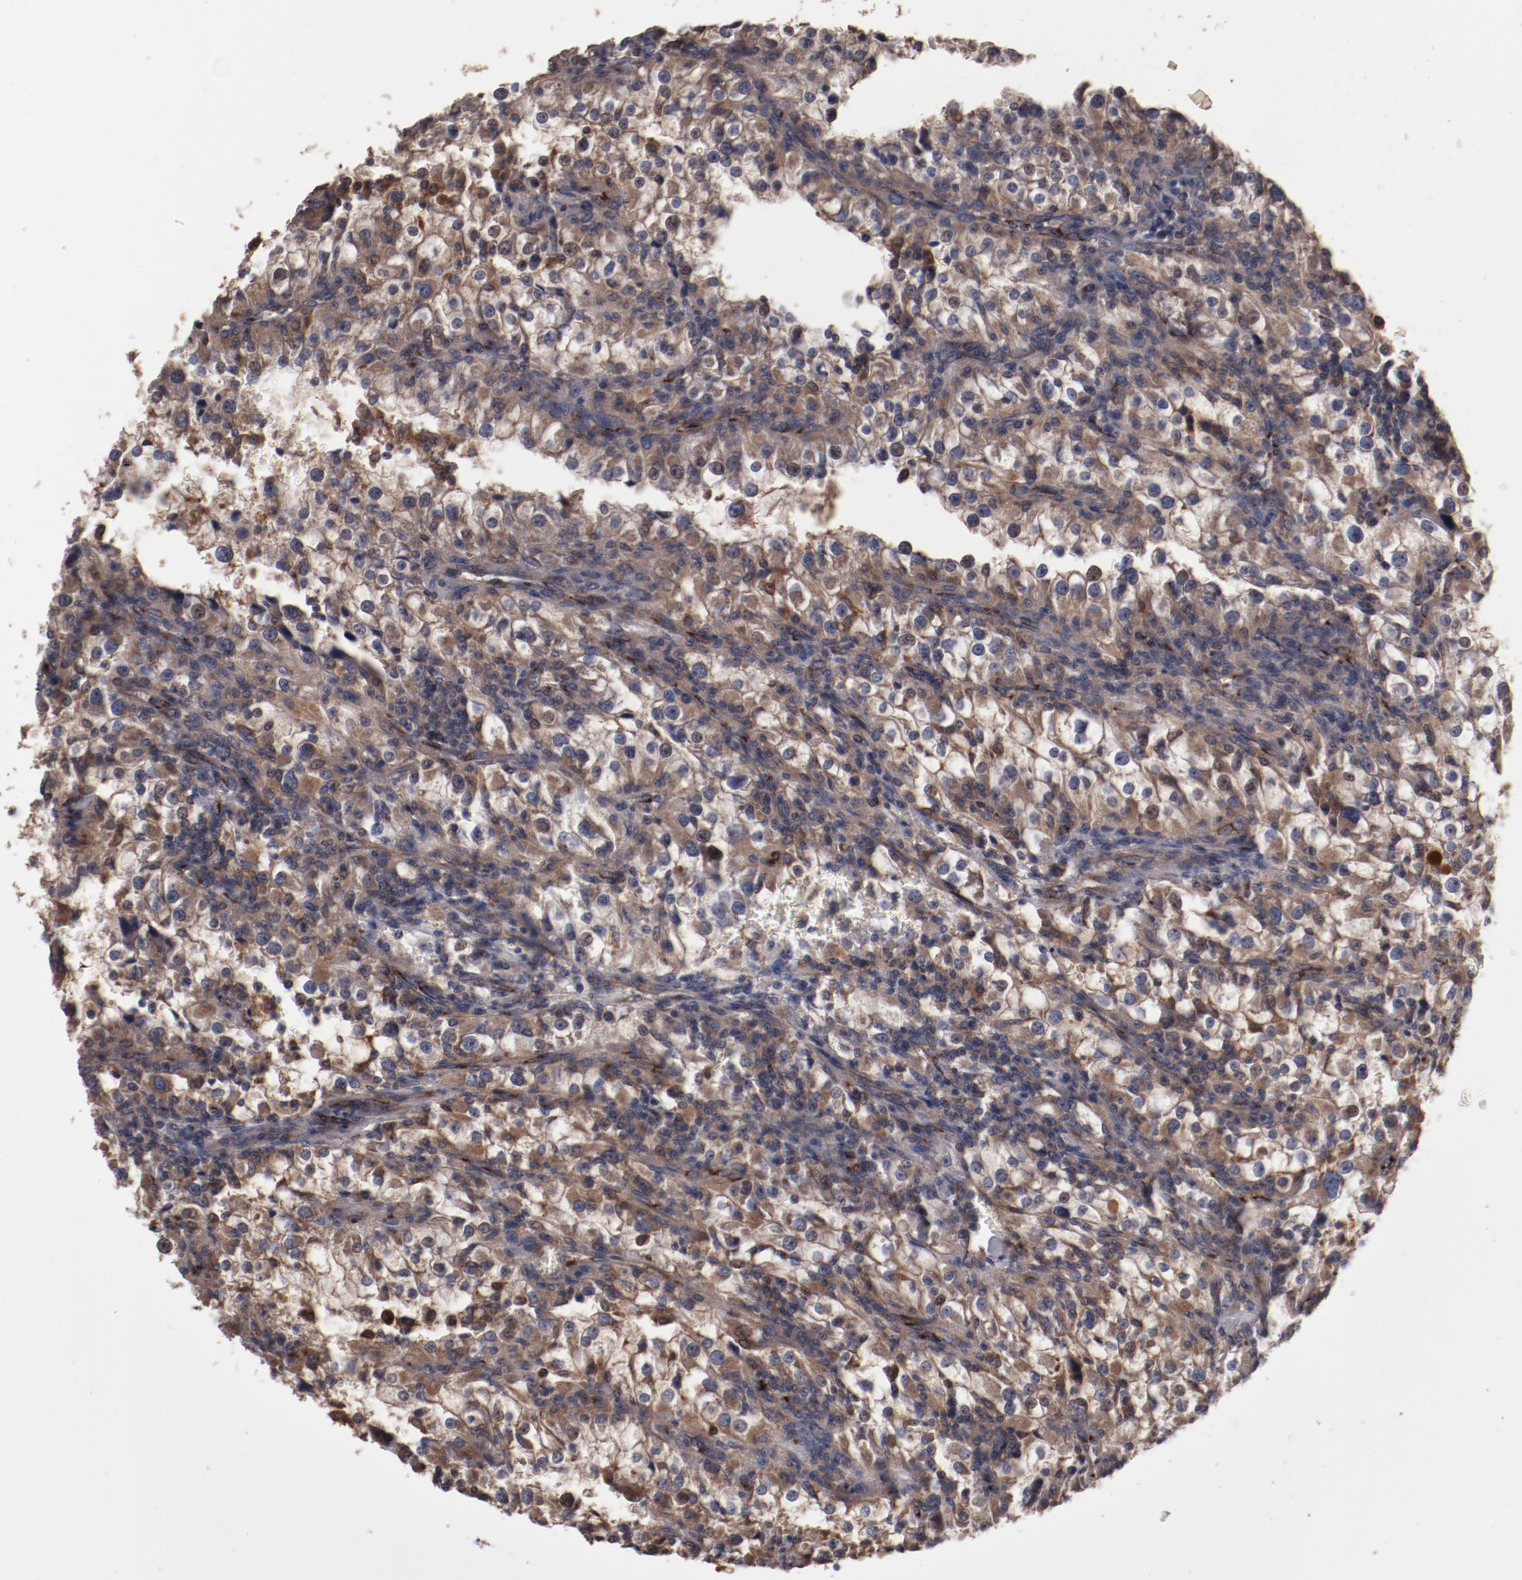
{"staining": {"intensity": "strong", "quantity": ">75%", "location": "cytoplasmic/membranous"}, "tissue": "renal cancer", "cell_type": "Tumor cells", "image_type": "cancer", "snomed": [{"axis": "morphology", "description": "Adenocarcinoma, NOS"}, {"axis": "topography", "description": "Kidney"}], "caption": "This is a micrograph of immunohistochemistry staining of adenocarcinoma (renal), which shows strong expression in the cytoplasmic/membranous of tumor cells.", "gene": "DIPK2B", "patient": {"sex": "female", "age": 52}}